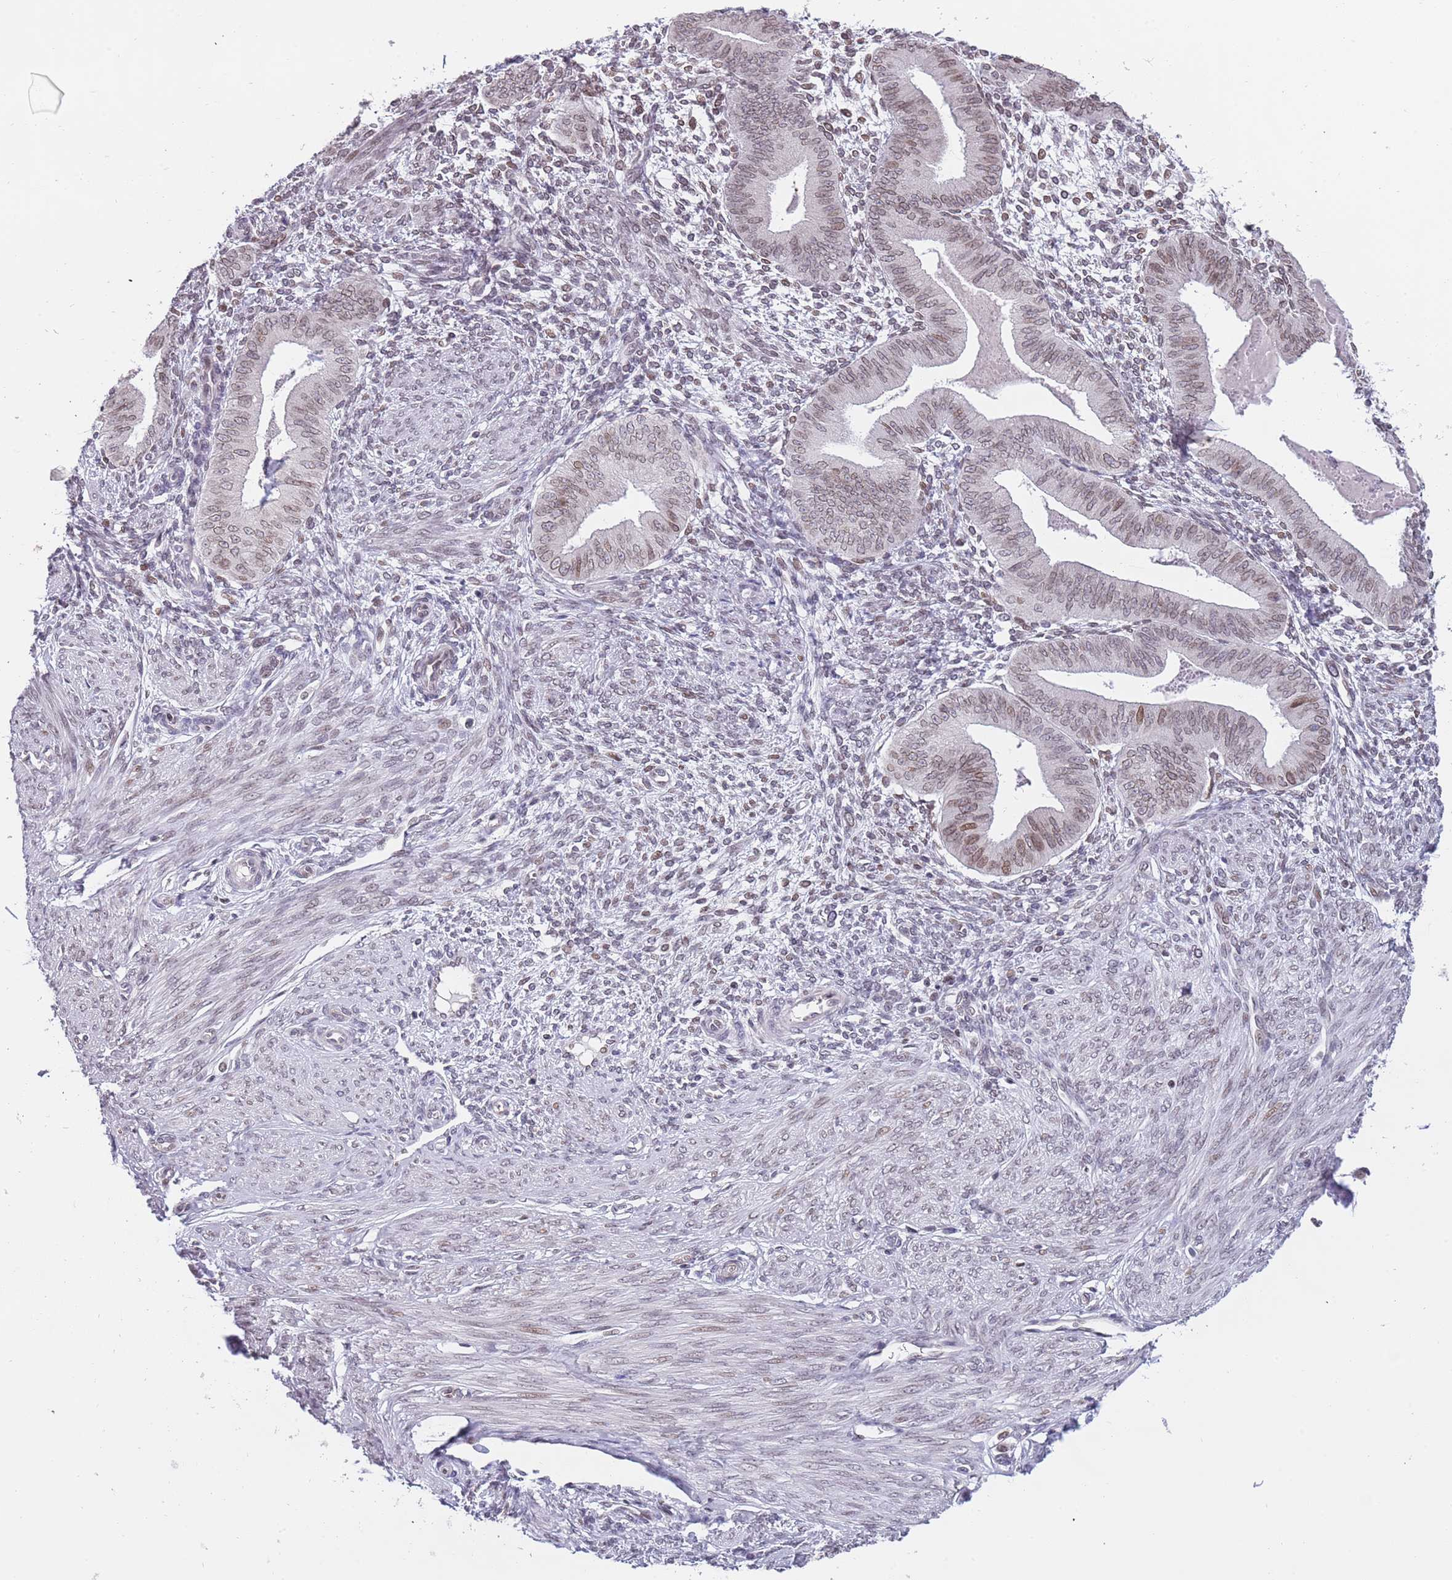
{"staining": {"intensity": "moderate", "quantity": "<25%", "location": "cytoplasmic/membranous,nuclear"}, "tissue": "endometrium", "cell_type": "Cells in endometrial stroma", "image_type": "normal", "snomed": [{"axis": "morphology", "description": "Normal tissue, NOS"}, {"axis": "topography", "description": "Endometrium"}], "caption": "A brown stain labels moderate cytoplasmic/membranous,nuclear expression of a protein in cells in endometrial stroma of unremarkable endometrium.", "gene": "KLHDC2", "patient": {"sex": "female", "age": 49}}